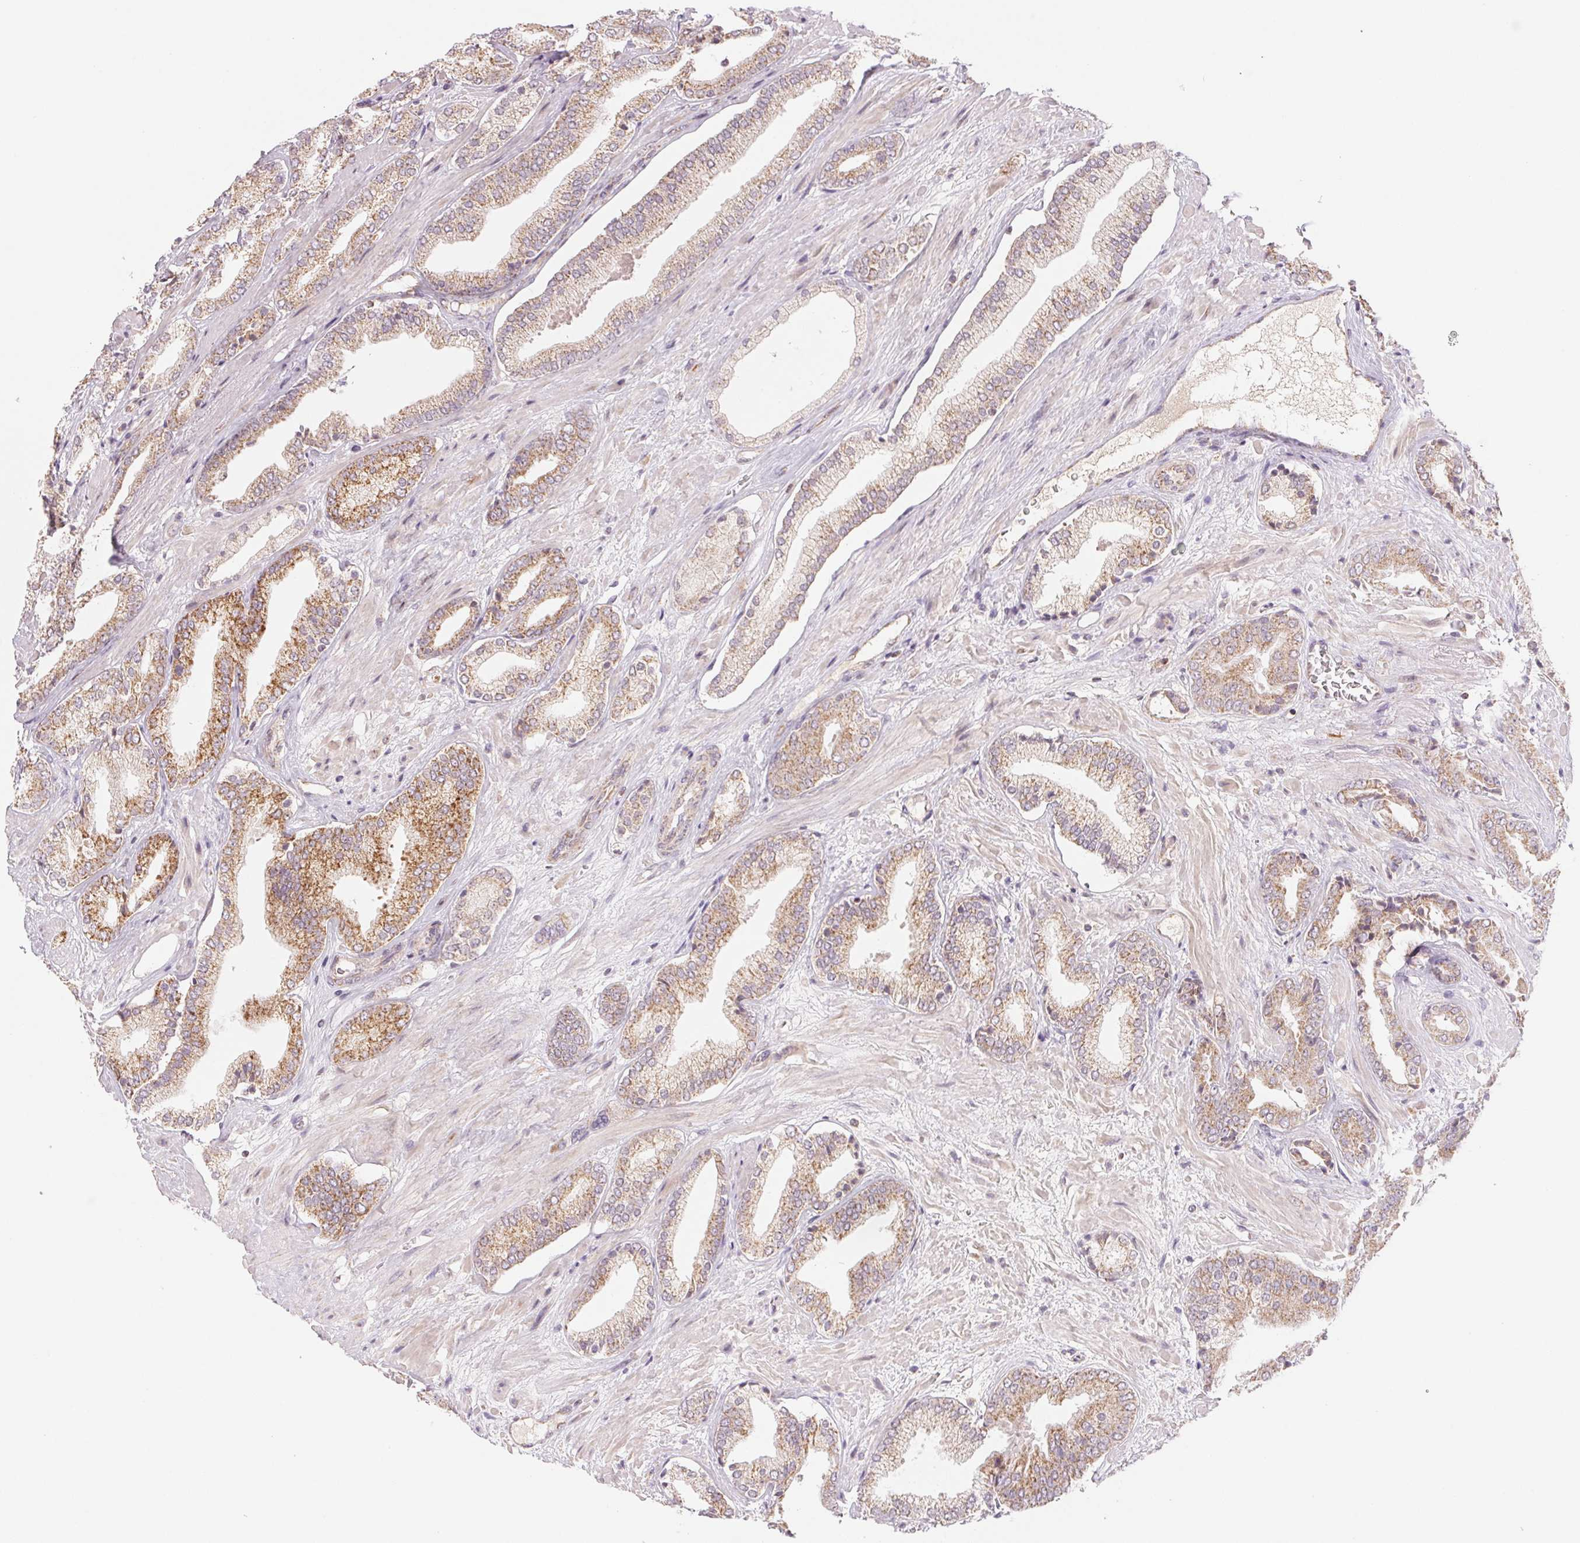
{"staining": {"intensity": "moderate", "quantity": ">75%", "location": "cytoplasmic/membranous"}, "tissue": "prostate cancer", "cell_type": "Tumor cells", "image_type": "cancer", "snomed": [{"axis": "morphology", "description": "Adenocarcinoma, High grade"}, {"axis": "topography", "description": "Prostate"}], "caption": "Immunohistochemistry image of human prostate cancer (high-grade adenocarcinoma) stained for a protein (brown), which reveals medium levels of moderate cytoplasmic/membranous expression in about >75% of tumor cells.", "gene": "HINT2", "patient": {"sex": "male", "age": 56}}